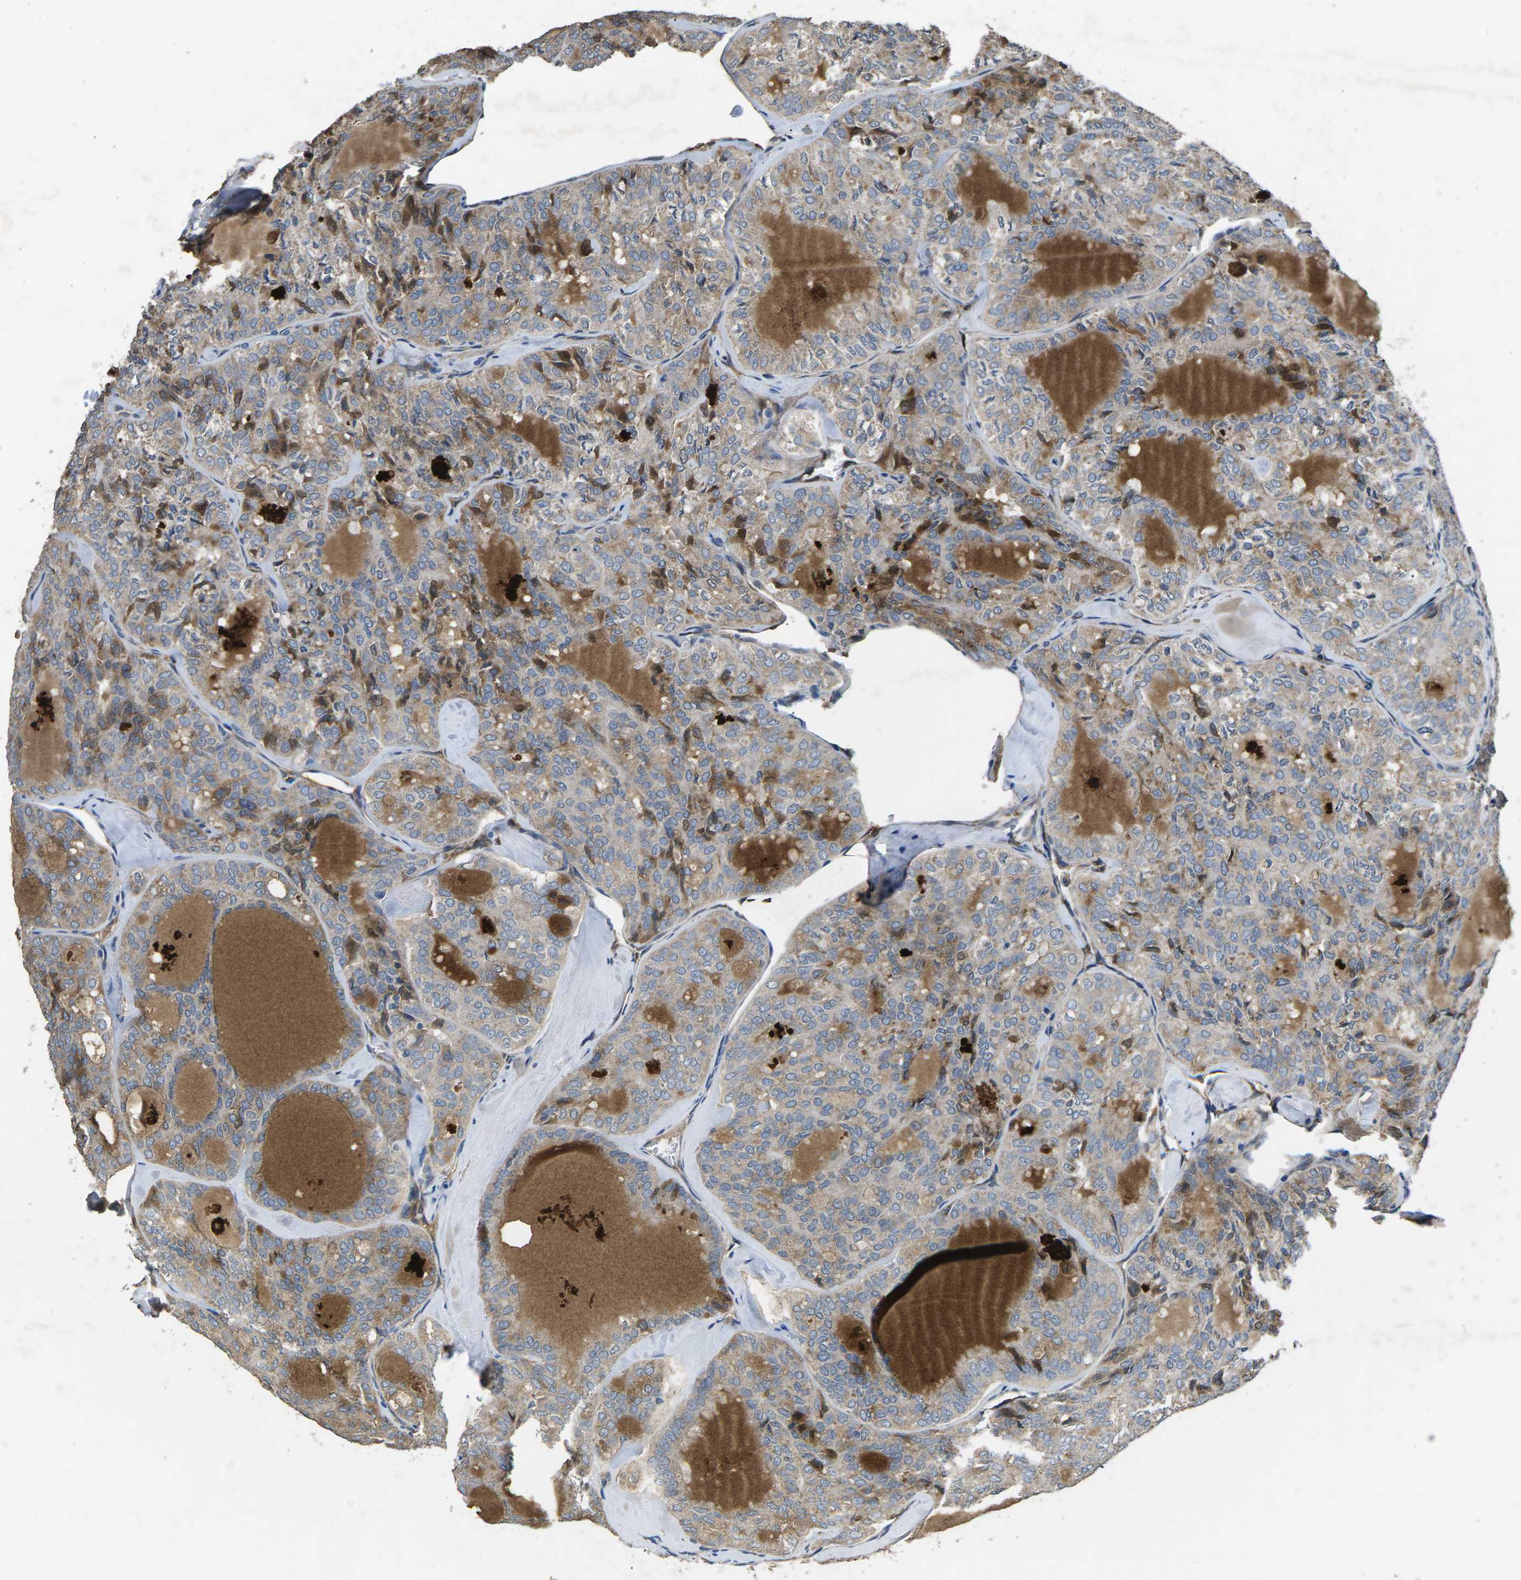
{"staining": {"intensity": "weak", "quantity": "25%-75%", "location": "cytoplasmic/membranous"}, "tissue": "thyroid cancer", "cell_type": "Tumor cells", "image_type": "cancer", "snomed": [{"axis": "morphology", "description": "Follicular adenoma carcinoma, NOS"}, {"axis": "topography", "description": "Thyroid gland"}], "caption": "The photomicrograph exhibits immunohistochemical staining of thyroid cancer. There is weak cytoplasmic/membranous expression is appreciated in about 25%-75% of tumor cells.", "gene": "B4GAT1", "patient": {"sex": "male", "age": 75}}